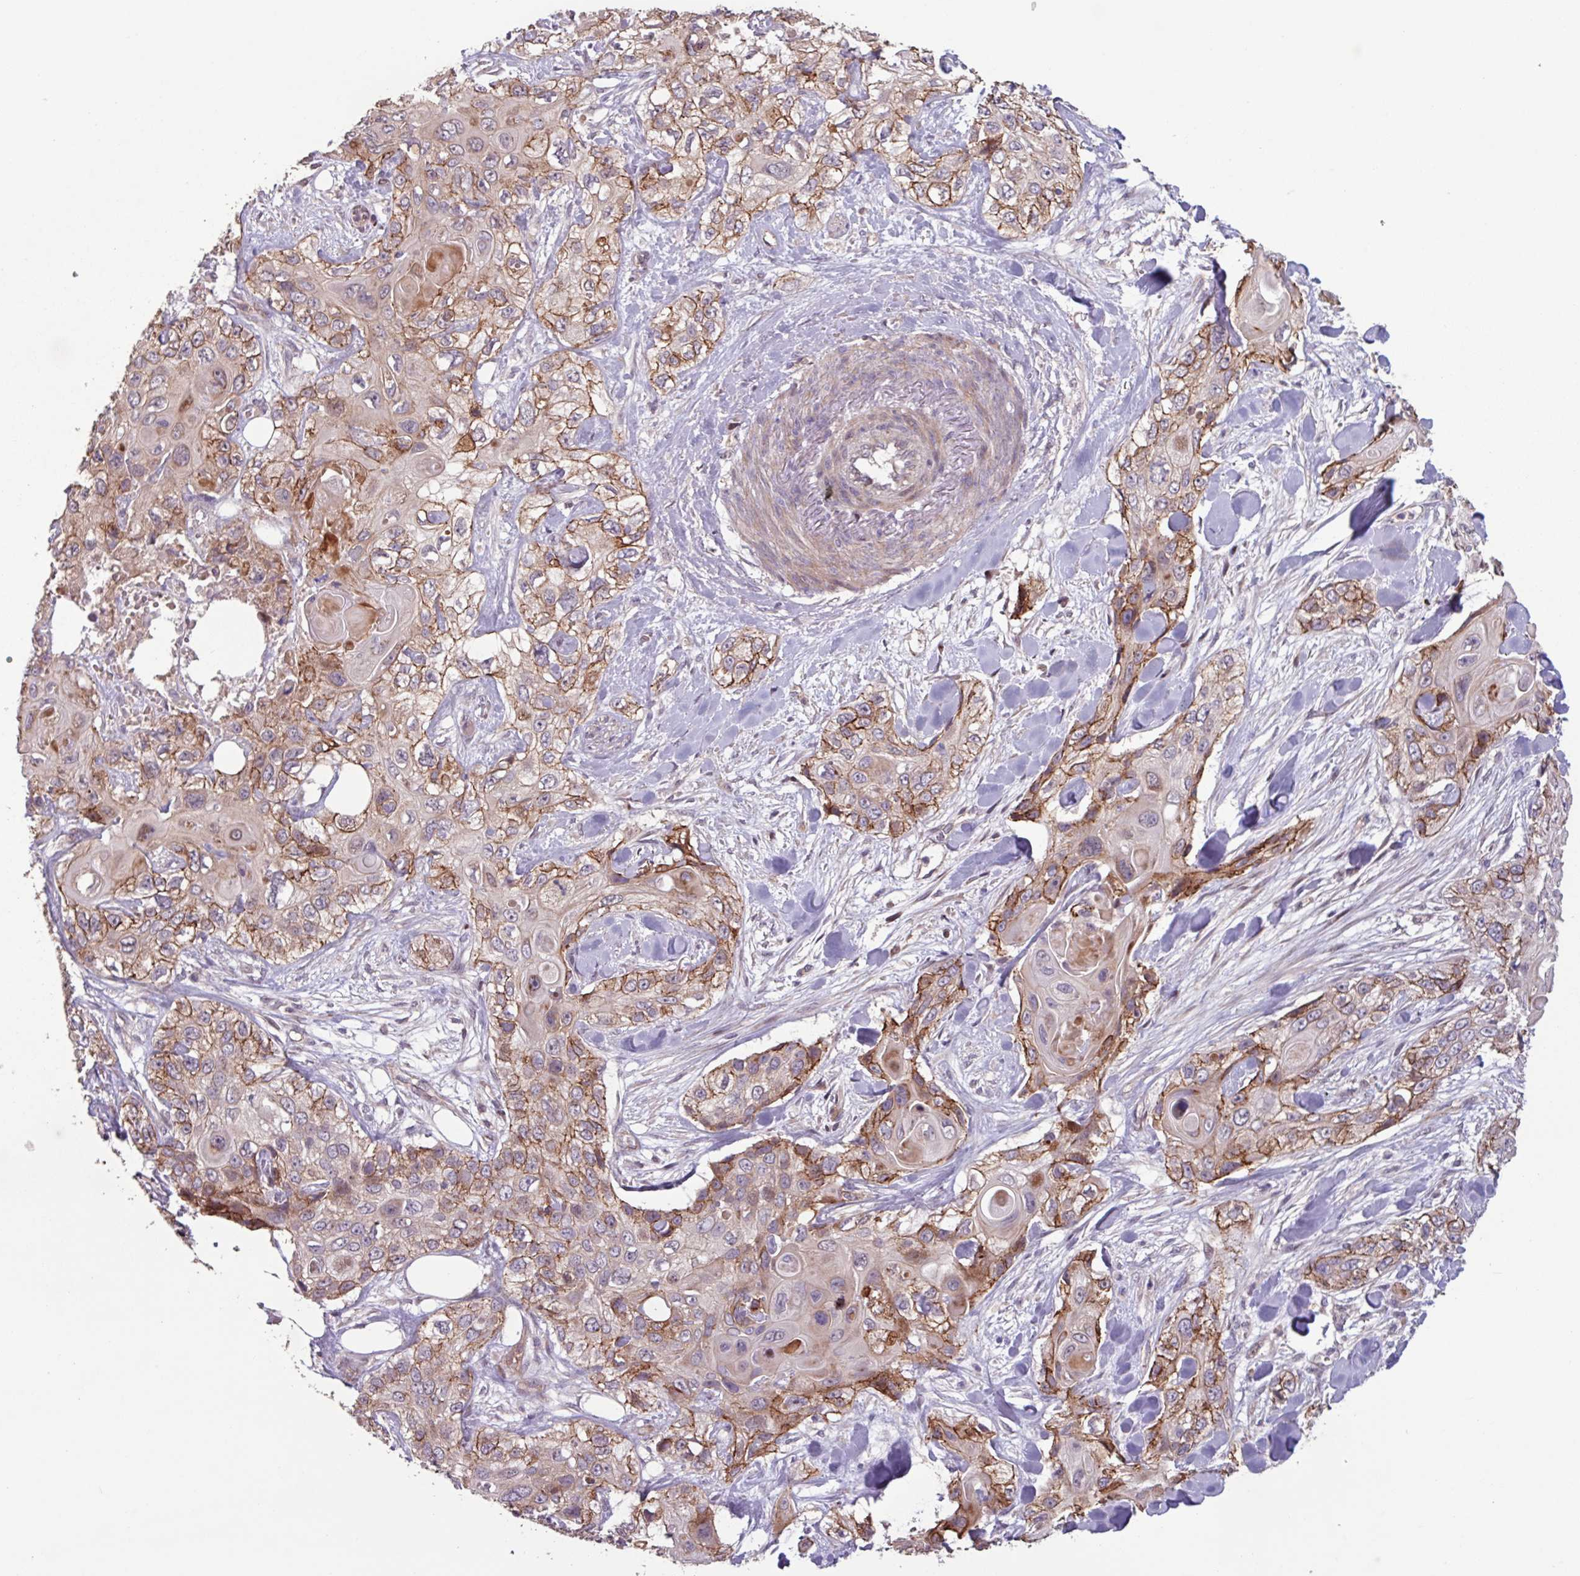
{"staining": {"intensity": "moderate", "quantity": "25%-75%", "location": "cytoplasmic/membranous"}, "tissue": "skin cancer", "cell_type": "Tumor cells", "image_type": "cancer", "snomed": [{"axis": "morphology", "description": "Normal tissue, NOS"}, {"axis": "morphology", "description": "Squamous cell carcinoma, NOS"}, {"axis": "topography", "description": "Skin"}], "caption": "DAB (3,3'-diaminobenzidine) immunohistochemical staining of human skin cancer reveals moderate cytoplasmic/membranous protein expression in about 25%-75% of tumor cells.", "gene": "TMEM88", "patient": {"sex": "male", "age": 72}}